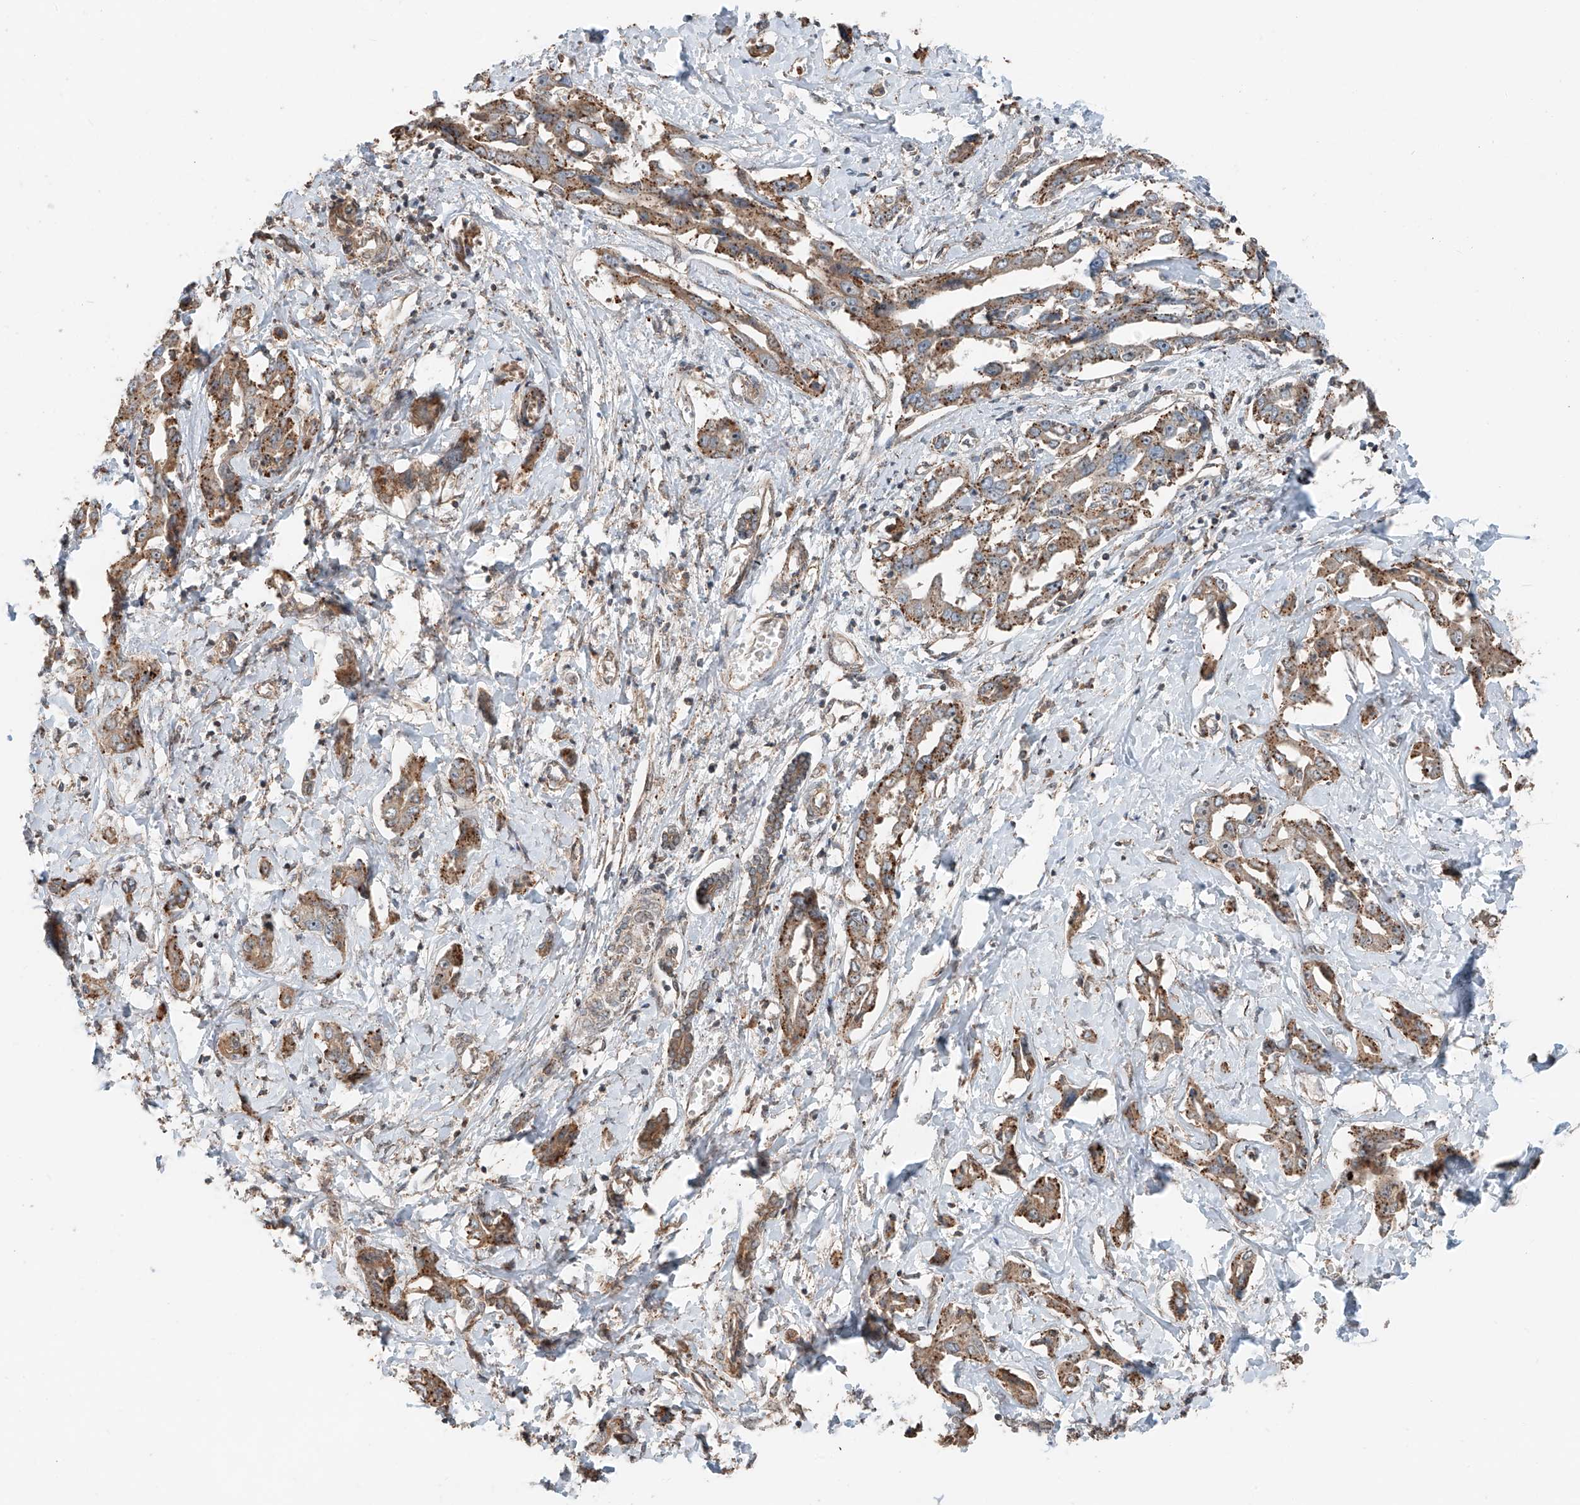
{"staining": {"intensity": "moderate", "quantity": ">75%", "location": "cytoplasmic/membranous"}, "tissue": "liver cancer", "cell_type": "Tumor cells", "image_type": "cancer", "snomed": [{"axis": "morphology", "description": "Cholangiocarcinoma"}, {"axis": "topography", "description": "Liver"}], "caption": "The photomicrograph reveals staining of liver cancer, revealing moderate cytoplasmic/membranous protein expression (brown color) within tumor cells. Immunohistochemistry stains the protein of interest in brown and the nuclei are stained blue.", "gene": "CEP162", "patient": {"sex": "male", "age": 59}}